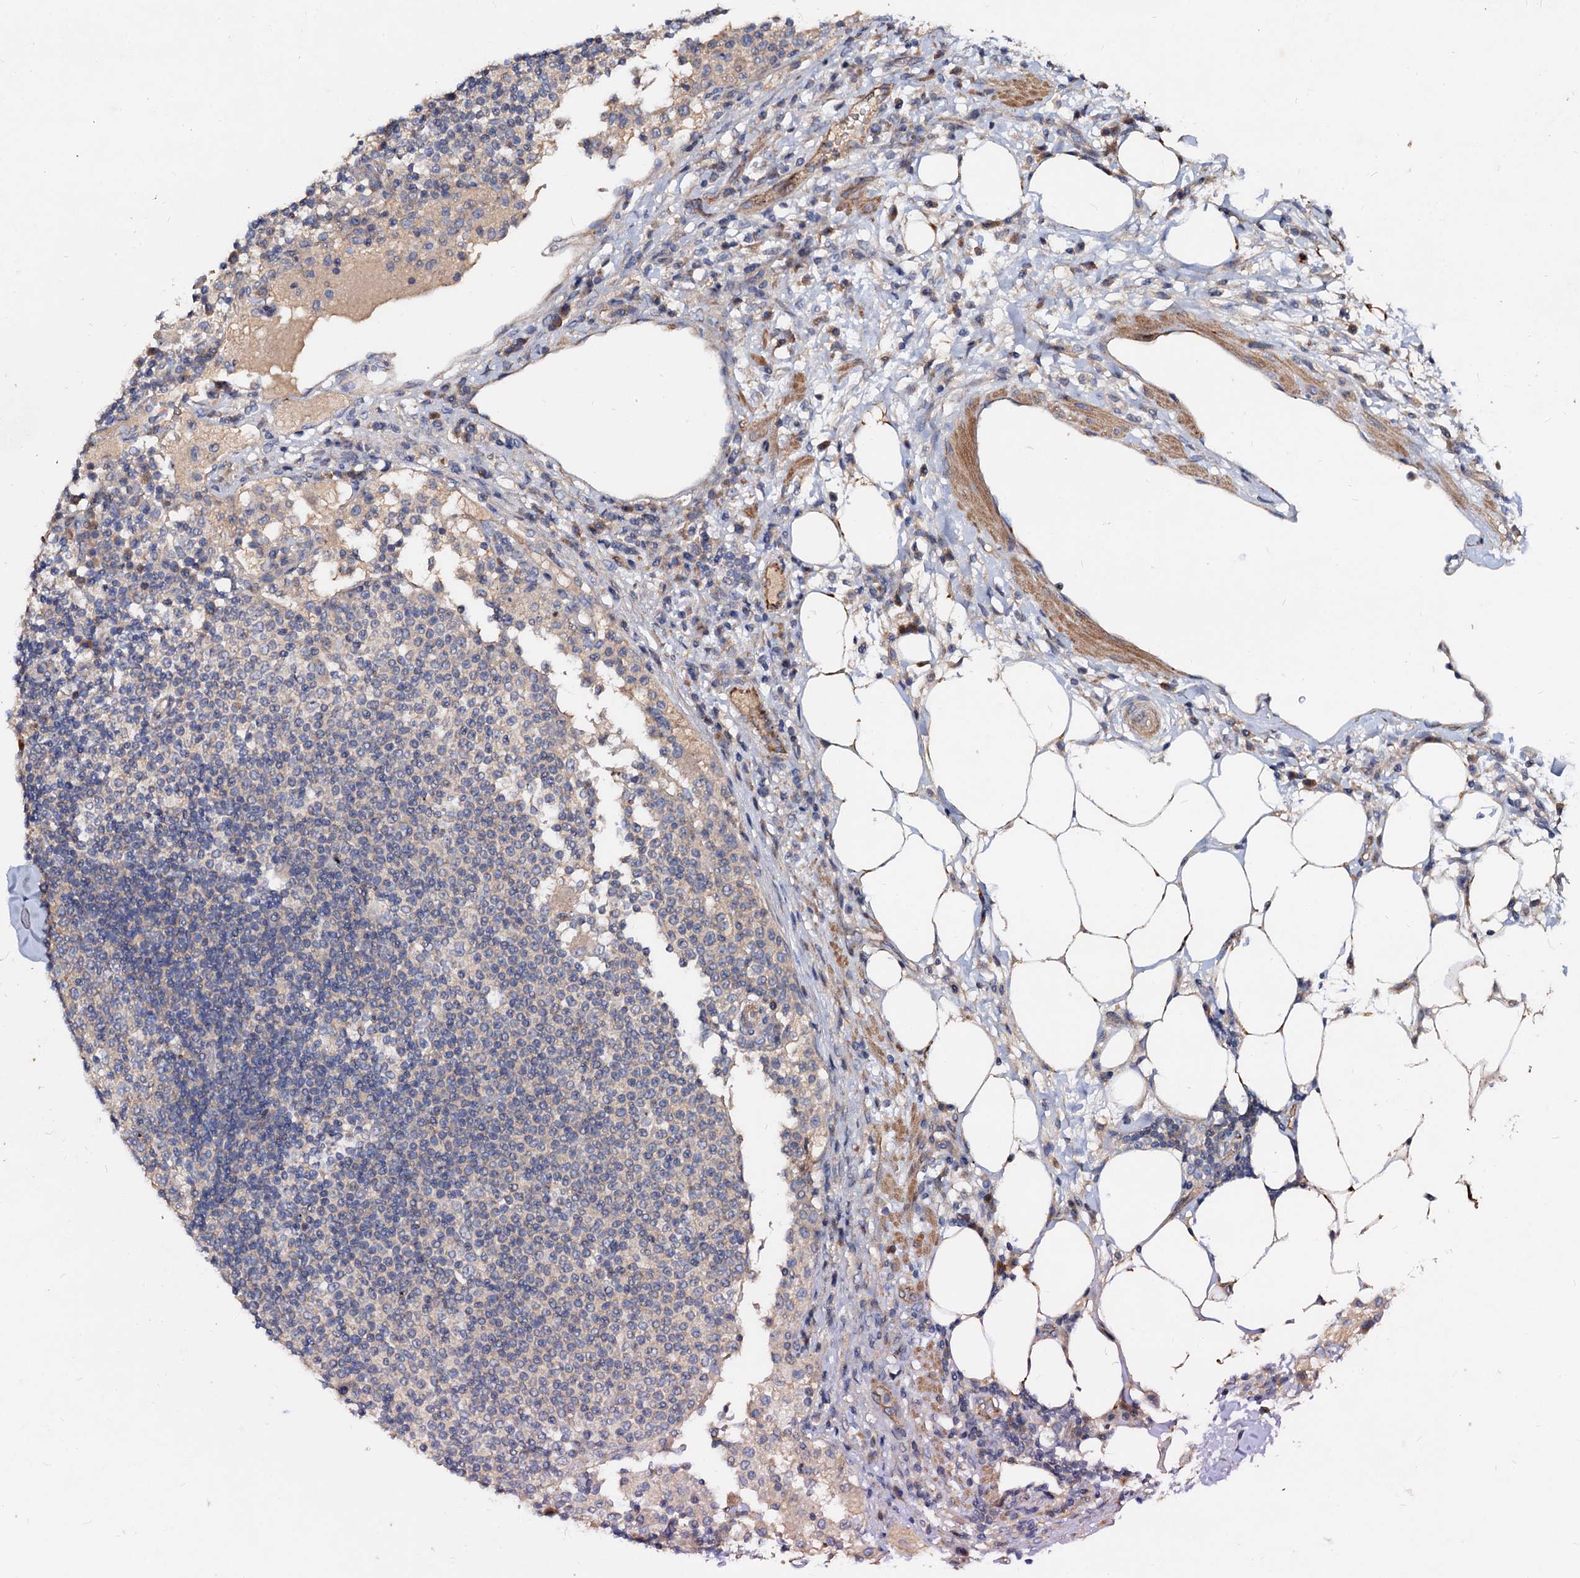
{"staining": {"intensity": "weak", "quantity": "<25%", "location": "cytoplasmic/membranous"}, "tissue": "lymph node", "cell_type": "Germinal center cells", "image_type": "normal", "snomed": [{"axis": "morphology", "description": "Normal tissue, NOS"}, {"axis": "topography", "description": "Lymph node"}], "caption": "DAB immunohistochemical staining of unremarkable lymph node displays no significant expression in germinal center cells.", "gene": "FIBIN", "patient": {"sex": "female", "age": 53}}